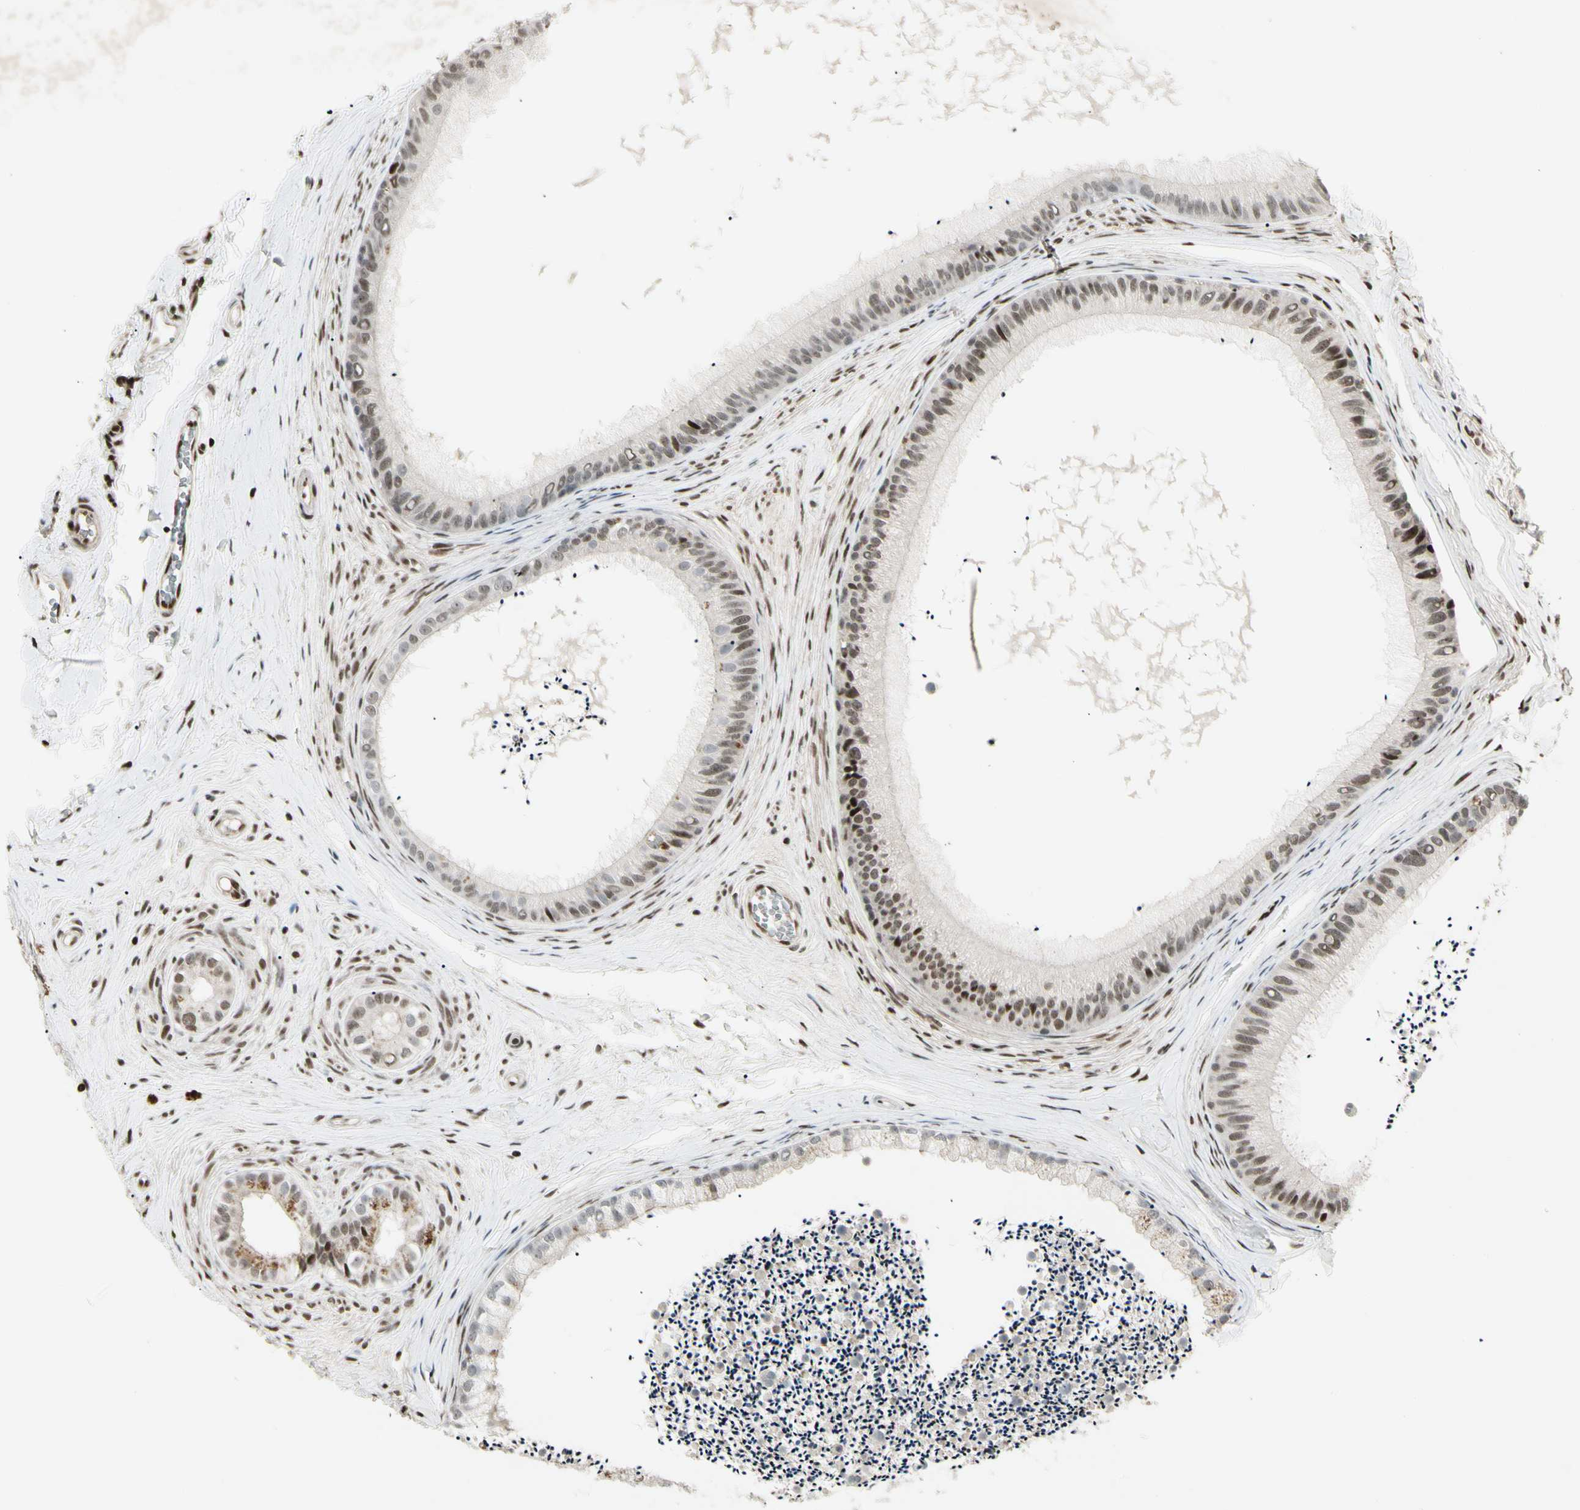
{"staining": {"intensity": "moderate", "quantity": "25%-75%", "location": "cytoplasmic/membranous,nuclear"}, "tissue": "epididymis", "cell_type": "Glandular cells", "image_type": "normal", "snomed": [{"axis": "morphology", "description": "Normal tissue, NOS"}, {"axis": "topography", "description": "Epididymis"}], "caption": "Protein expression by IHC shows moderate cytoplasmic/membranous,nuclear expression in about 25%-75% of glandular cells in unremarkable epididymis.", "gene": "FOXJ2", "patient": {"sex": "male", "age": 56}}